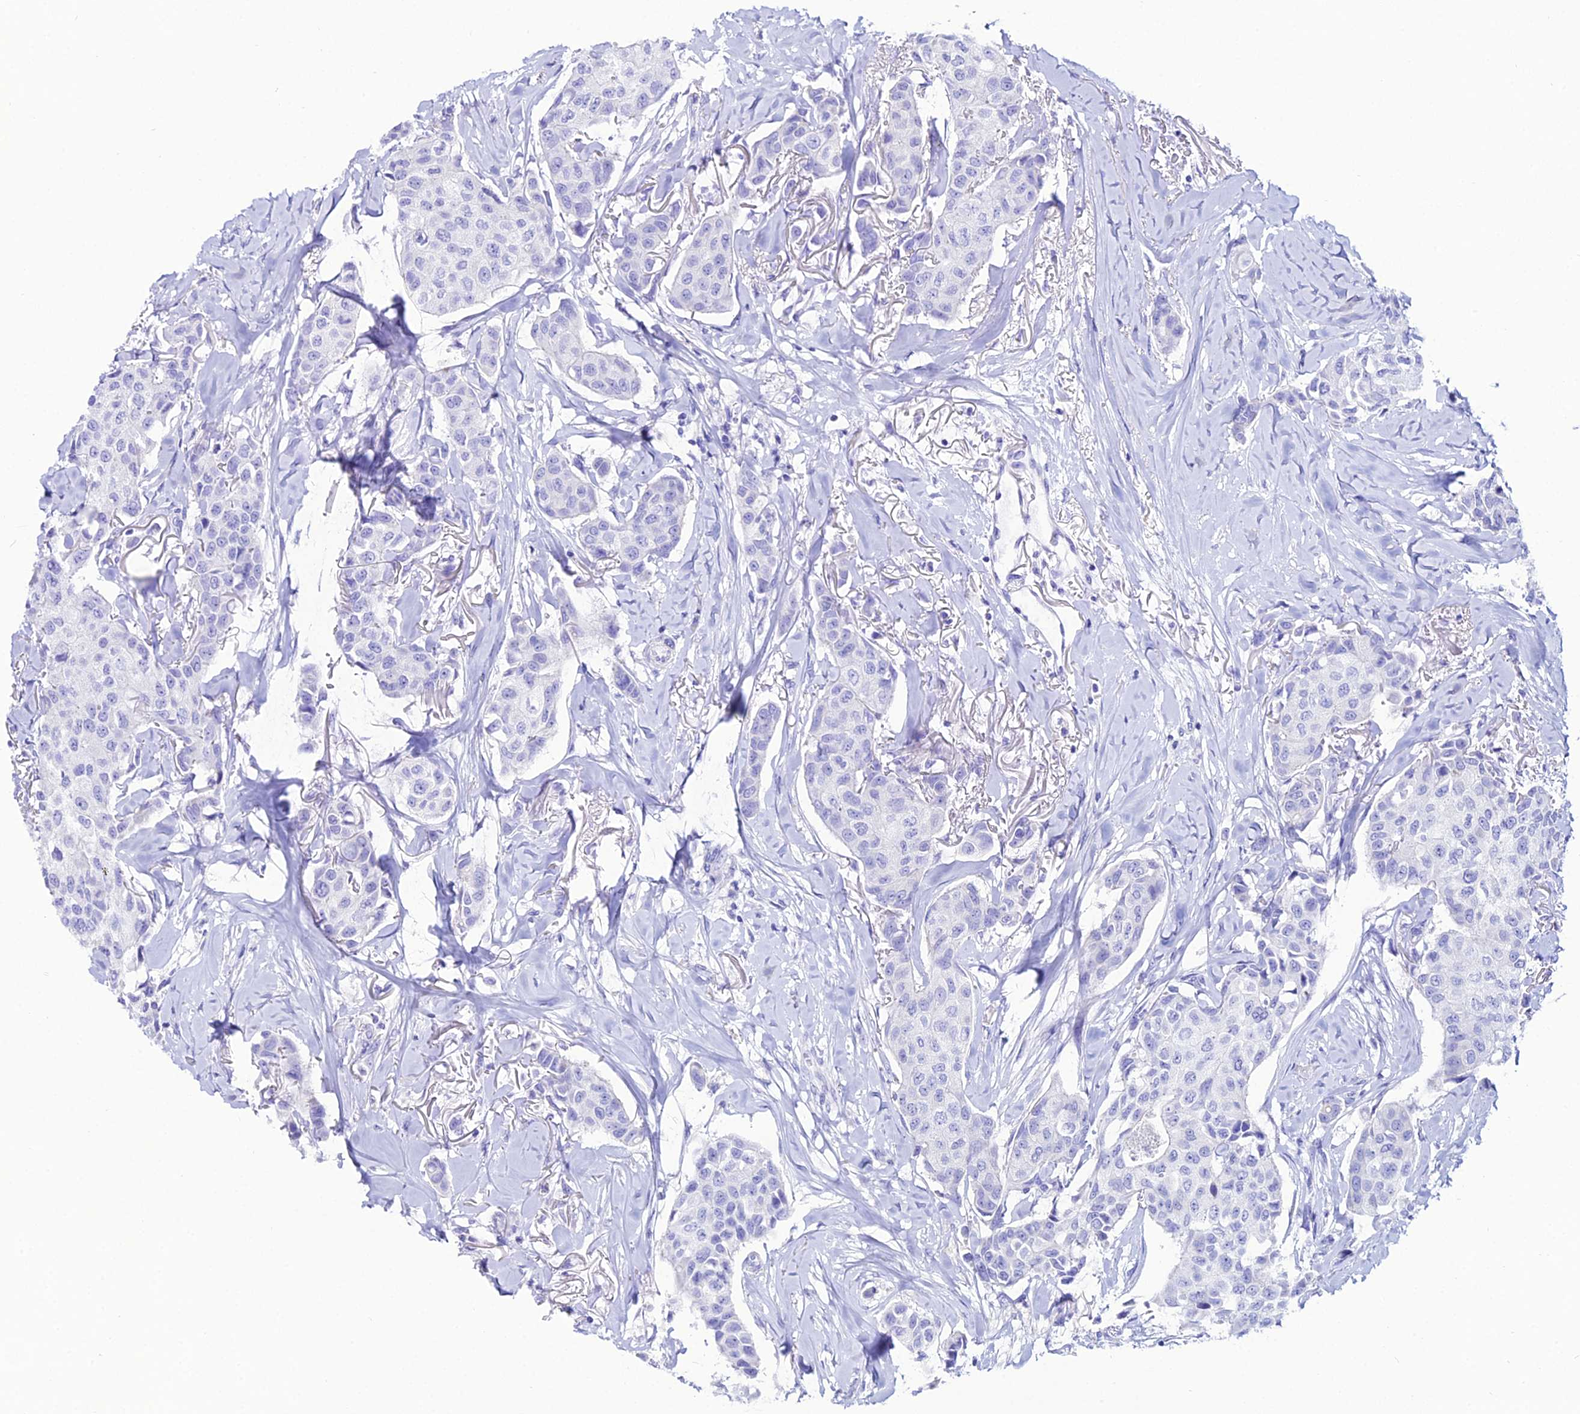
{"staining": {"intensity": "negative", "quantity": "none", "location": "none"}, "tissue": "breast cancer", "cell_type": "Tumor cells", "image_type": "cancer", "snomed": [{"axis": "morphology", "description": "Duct carcinoma"}, {"axis": "topography", "description": "Breast"}], "caption": "The micrograph shows no significant positivity in tumor cells of breast cancer.", "gene": "OR4D5", "patient": {"sex": "female", "age": 80}}